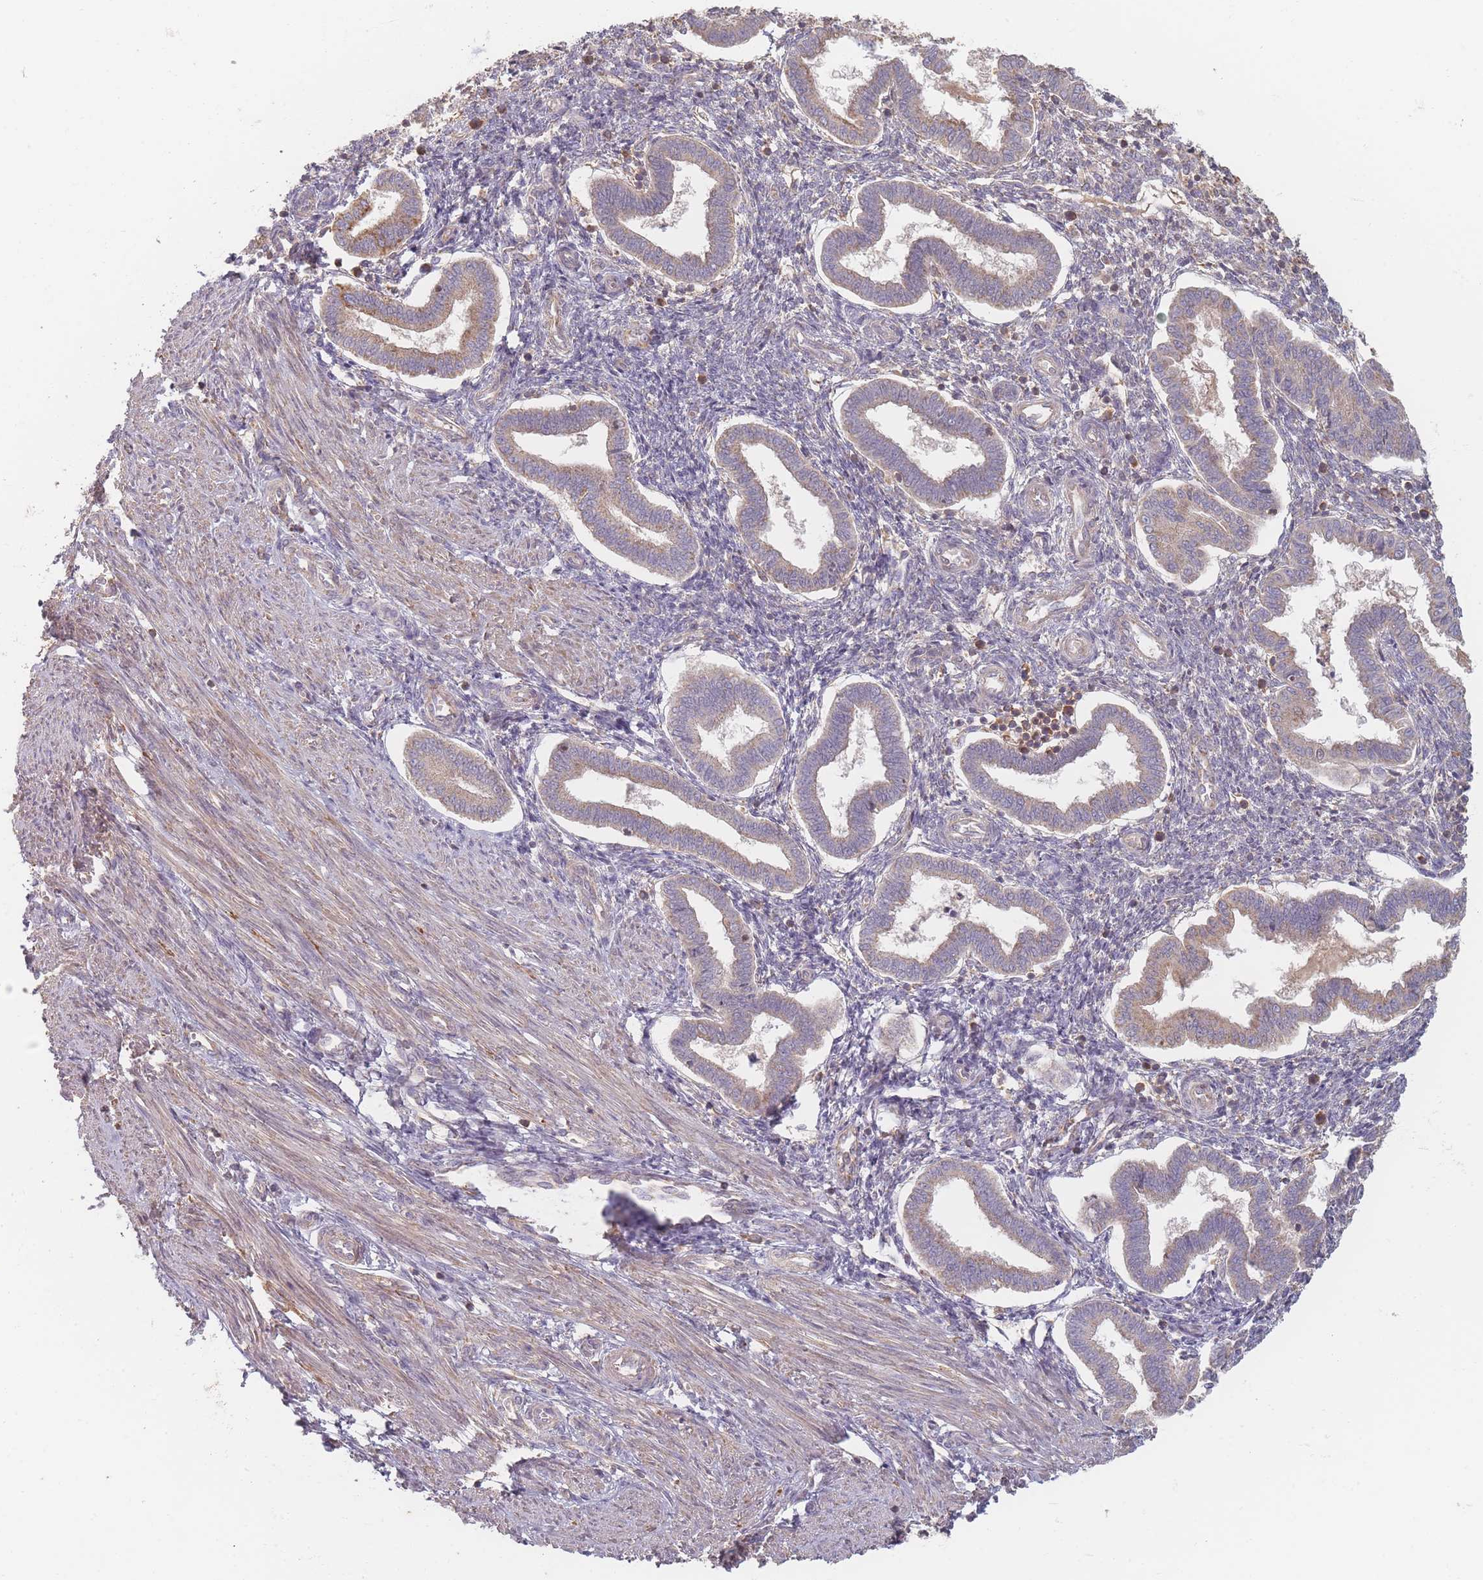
{"staining": {"intensity": "moderate", "quantity": "<25%", "location": "cytoplasmic/membranous"}, "tissue": "endometrium", "cell_type": "Cells in endometrial stroma", "image_type": "normal", "snomed": [{"axis": "morphology", "description": "Normal tissue, NOS"}, {"axis": "topography", "description": "Endometrium"}], "caption": "Normal endometrium was stained to show a protein in brown. There is low levels of moderate cytoplasmic/membranous staining in approximately <25% of cells in endometrial stroma.", "gene": "SLC35F3", "patient": {"sex": "female", "age": 24}}